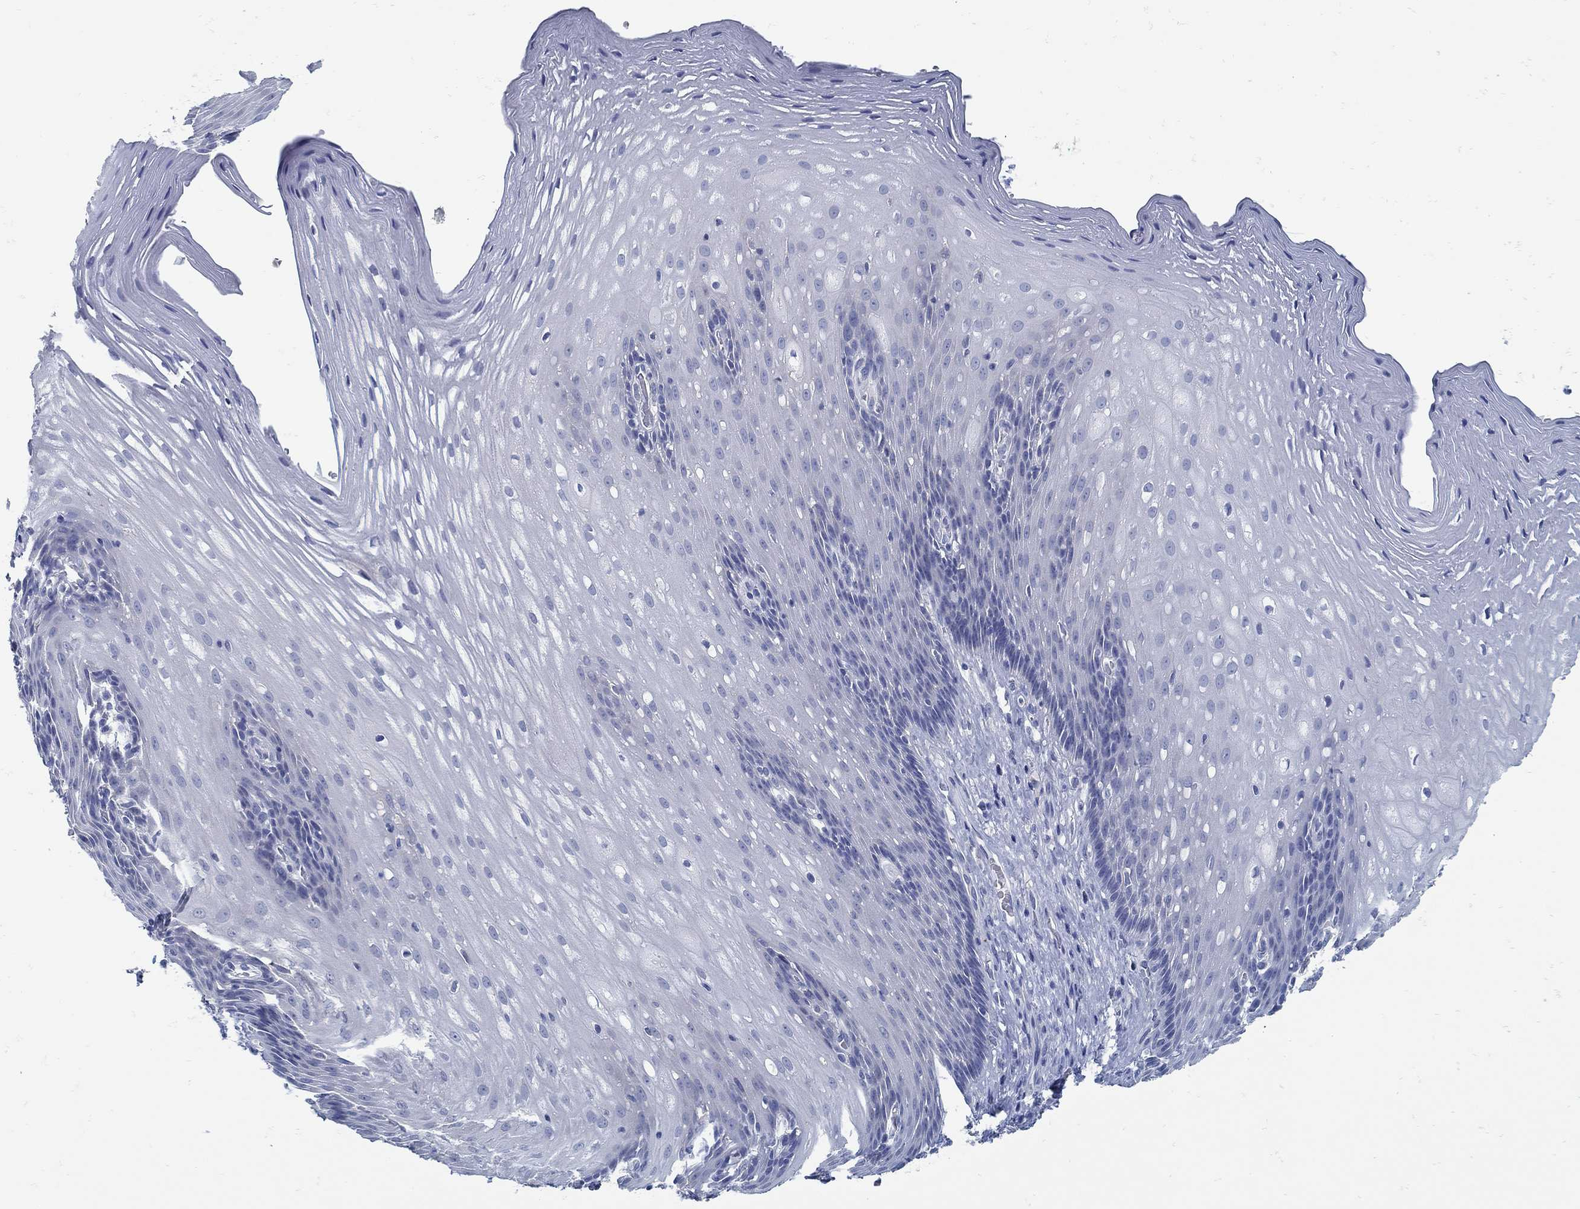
{"staining": {"intensity": "negative", "quantity": "none", "location": "none"}, "tissue": "esophagus", "cell_type": "Squamous epithelial cells", "image_type": "normal", "snomed": [{"axis": "morphology", "description": "Normal tissue, NOS"}, {"axis": "topography", "description": "Esophagus"}], "caption": "The photomicrograph exhibits no significant positivity in squamous epithelial cells of esophagus.", "gene": "ZFAND4", "patient": {"sex": "male", "age": 76}}